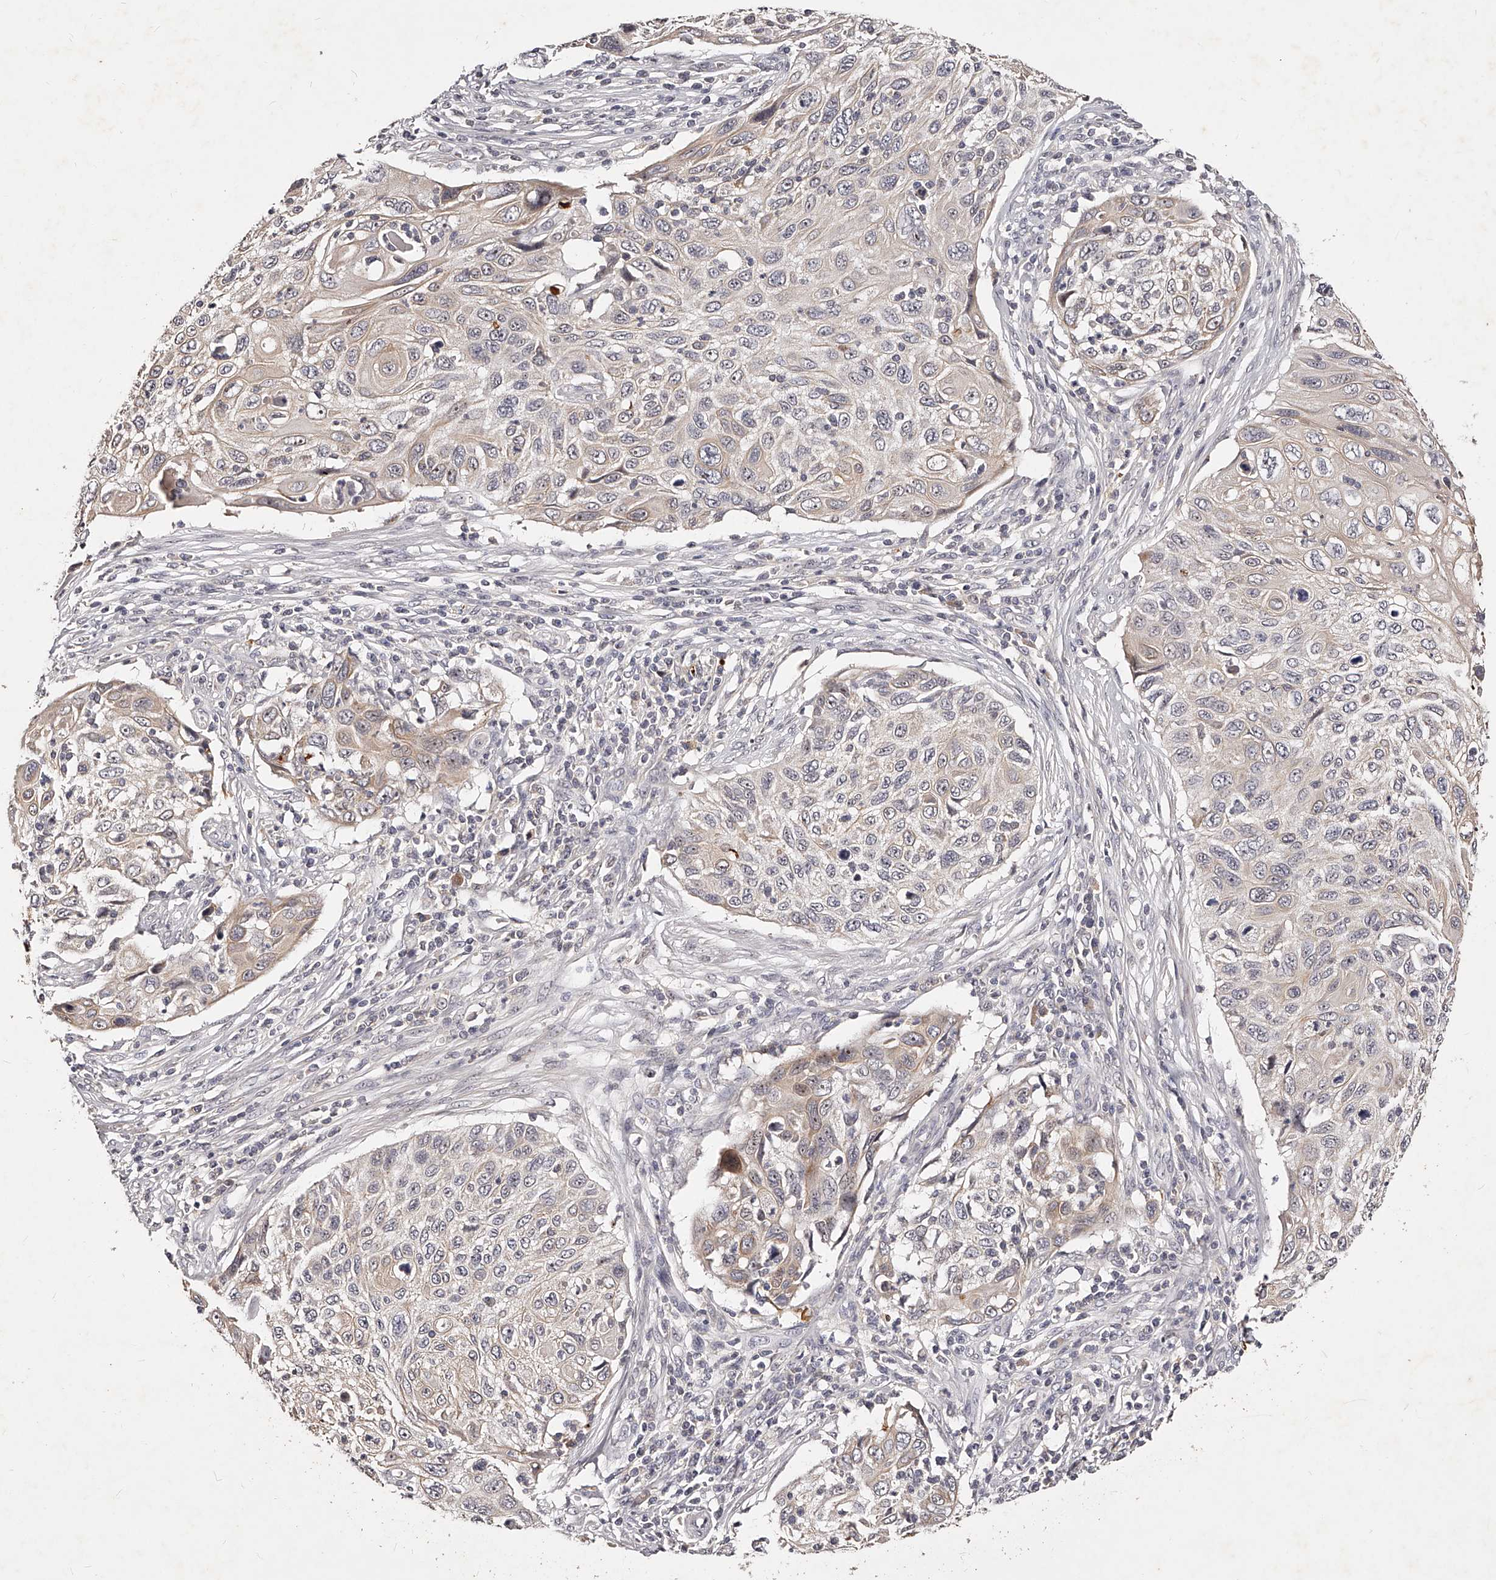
{"staining": {"intensity": "weak", "quantity": "<25%", "location": "cytoplasmic/membranous"}, "tissue": "cervical cancer", "cell_type": "Tumor cells", "image_type": "cancer", "snomed": [{"axis": "morphology", "description": "Squamous cell carcinoma, NOS"}, {"axis": "topography", "description": "Cervix"}], "caption": "This is an IHC image of human squamous cell carcinoma (cervical). There is no expression in tumor cells.", "gene": "PHACTR1", "patient": {"sex": "female", "age": 70}}